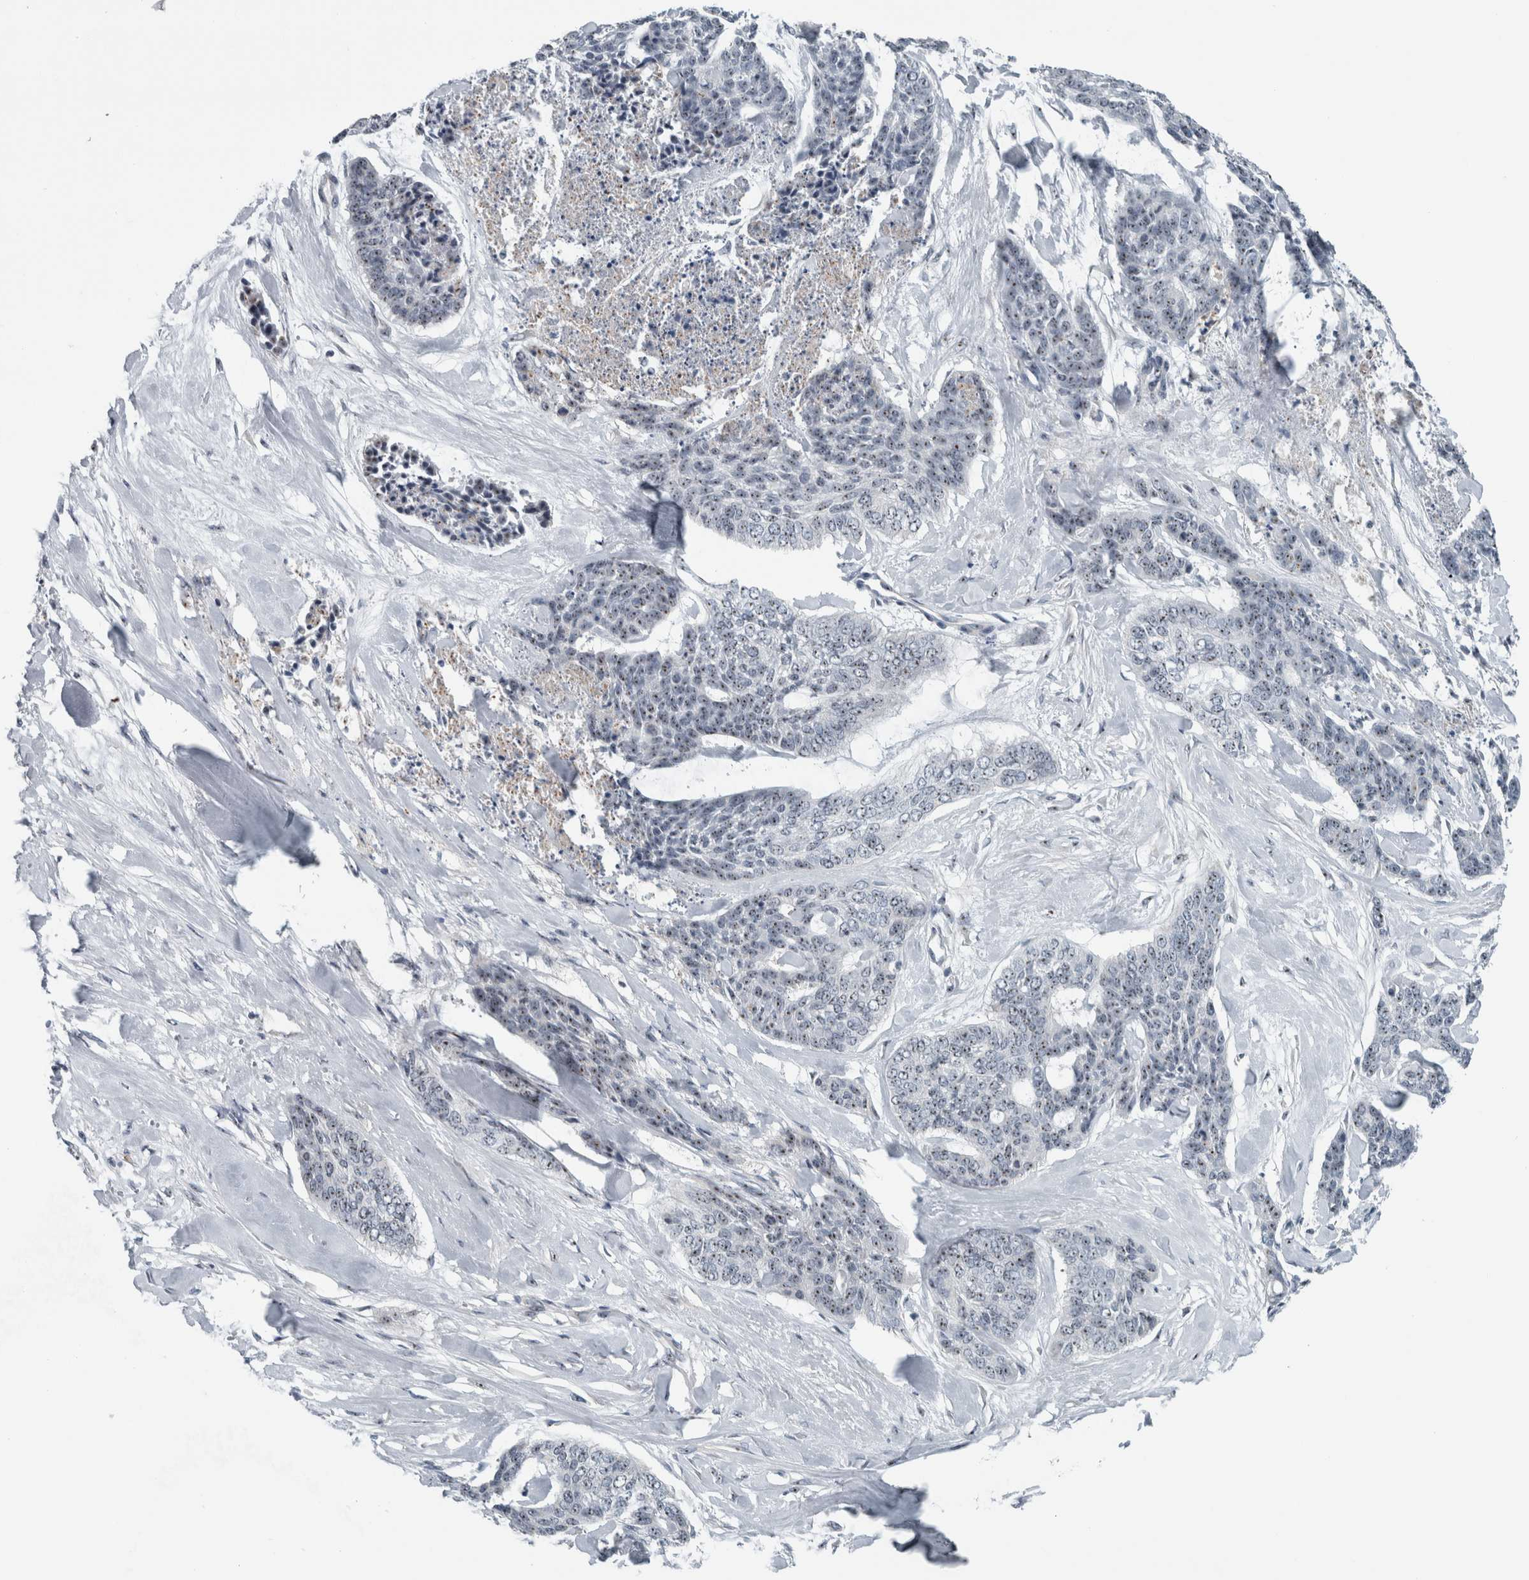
{"staining": {"intensity": "weak", "quantity": "25%-75%", "location": "nuclear"}, "tissue": "skin cancer", "cell_type": "Tumor cells", "image_type": "cancer", "snomed": [{"axis": "morphology", "description": "Basal cell carcinoma"}, {"axis": "topography", "description": "Skin"}], "caption": "This is a histology image of immunohistochemistry (IHC) staining of skin basal cell carcinoma, which shows weak expression in the nuclear of tumor cells.", "gene": "UTP6", "patient": {"sex": "female", "age": 64}}